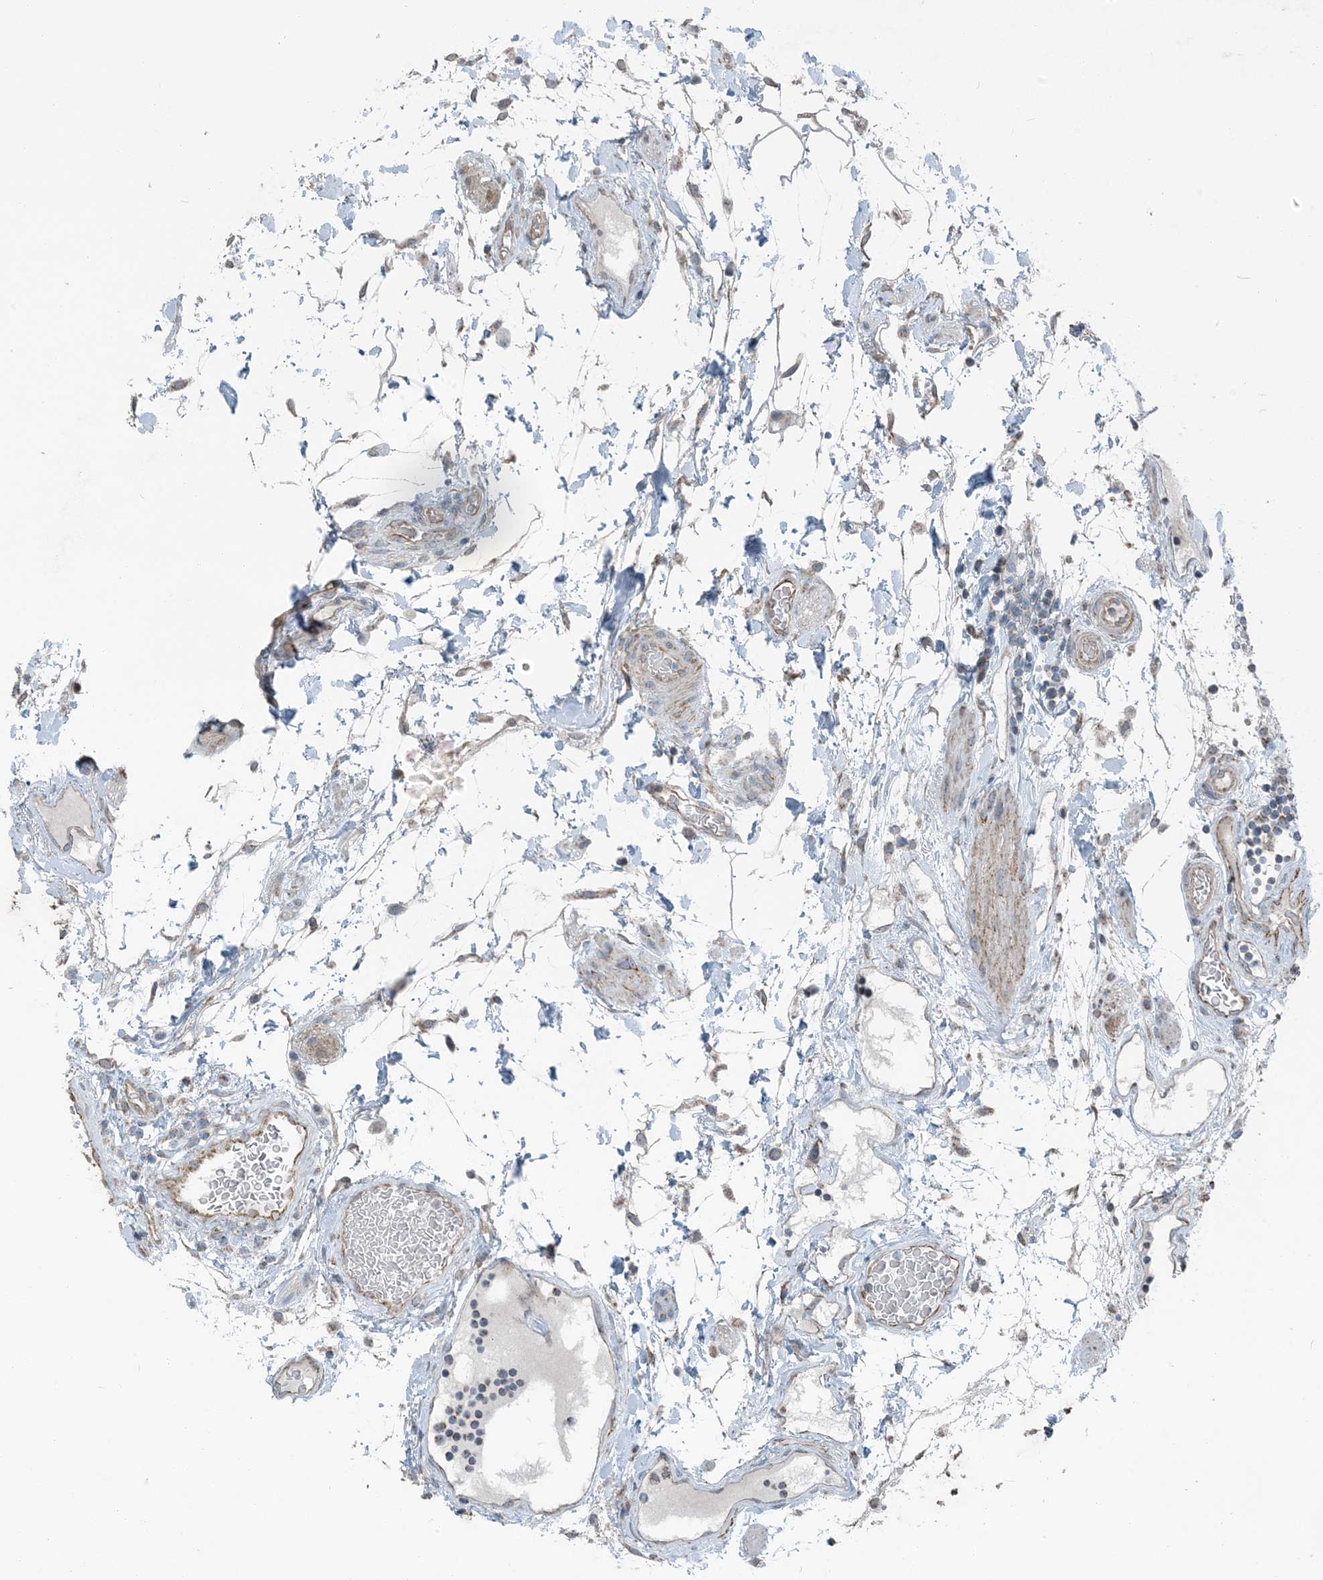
{"staining": {"intensity": "moderate", "quantity": ">75%", "location": "cytoplasmic/membranous"}, "tissue": "colon", "cell_type": "Endothelial cells", "image_type": "normal", "snomed": [{"axis": "morphology", "description": "Normal tissue, NOS"}, {"axis": "topography", "description": "Colon"}], "caption": "This histopathology image exhibits IHC staining of unremarkable human colon, with medium moderate cytoplasmic/membranous expression in approximately >75% of endothelial cells.", "gene": "PILRB", "patient": {"sex": "female", "age": 79}}